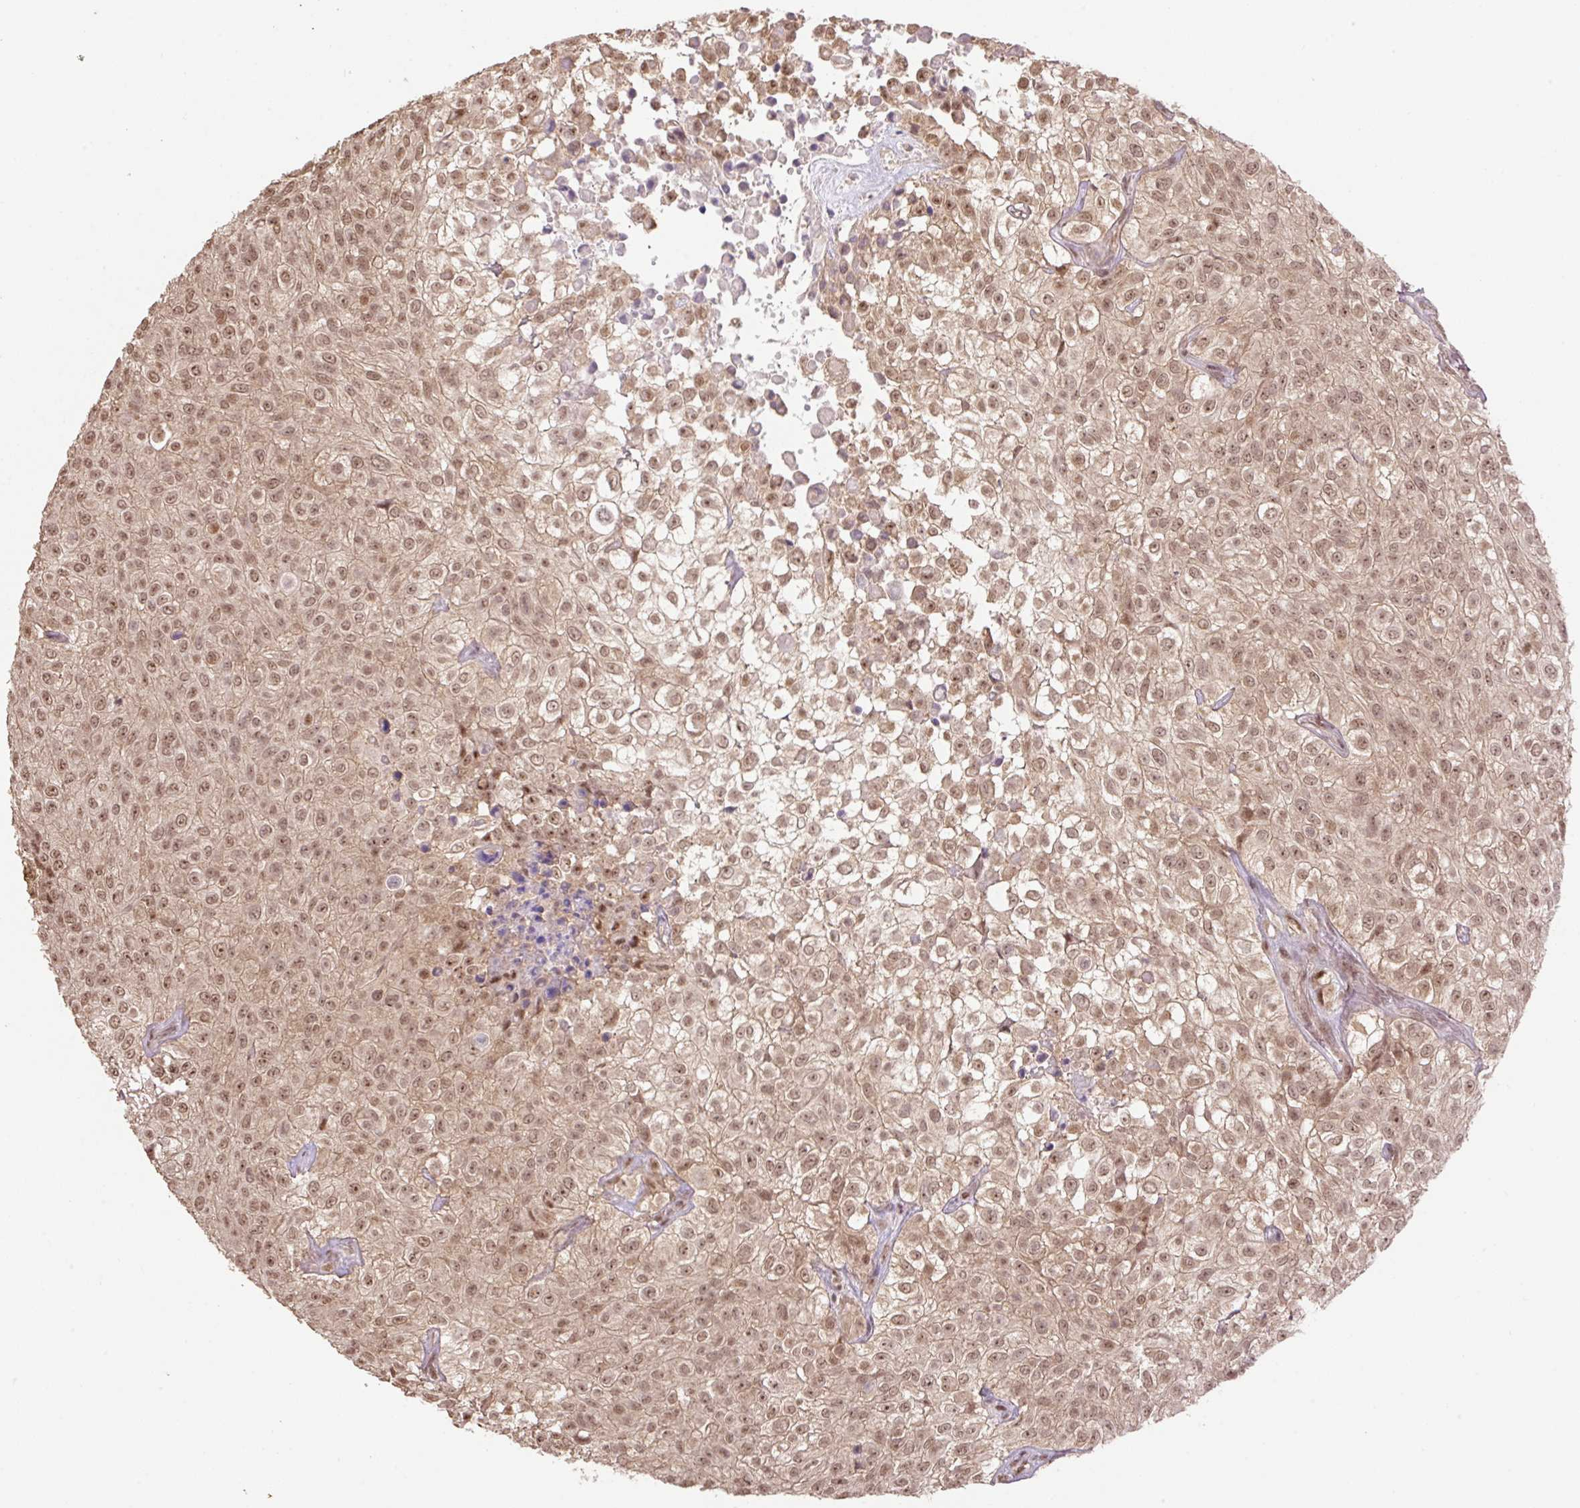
{"staining": {"intensity": "moderate", "quantity": ">75%", "location": "cytoplasmic/membranous,nuclear"}, "tissue": "urothelial cancer", "cell_type": "Tumor cells", "image_type": "cancer", "snomed": [{"axis": "morphology", "description": "Urothelial carcinoma, High grade"}, {"axis": "topography", "description": "Urinary bladder"}], "caption": "Urothelial cancer tissue reveals moderate cytoplasmic/membranous and nuclear staining in about >75% of tumor cells (IHC, brightfield microscopy, high magnification).", "gene": "VPS25", "patient": {"sex": "male", "age": 56}}